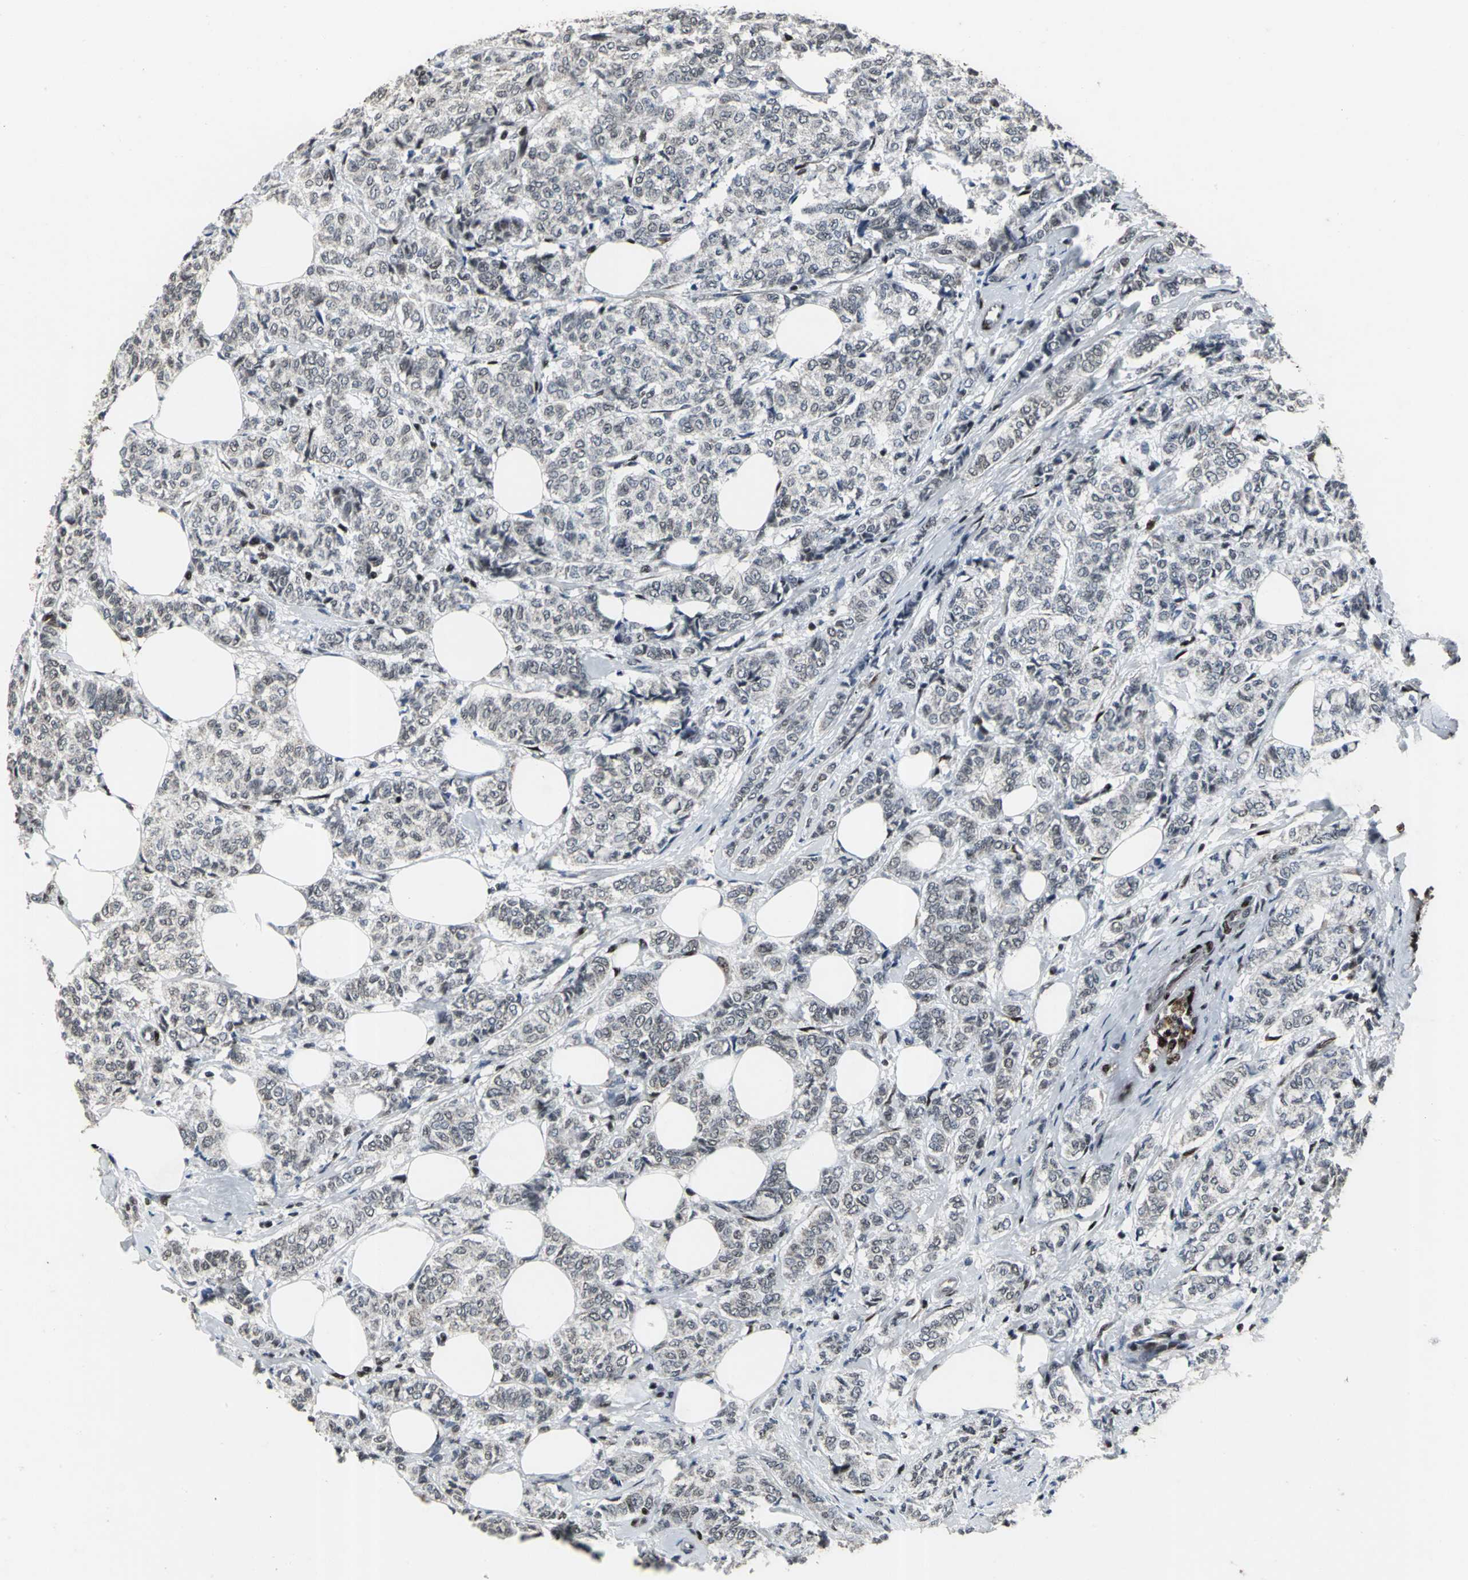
{"staining": {"intensity": "weak", "quantity": "<25%", "location": "nuclear"}, "tissue": "breast cancer", "cell_type": "Tumor cells", "image_type": "cancer", "snomed": [{"axis": "morphology", "description": "Lobular carcinoma"}, {"axis": "topography", "description": "Breast"}], "caption": "IHC image of breast cancer (lobular carcinoma) stained for a protein (brown), which demonstrates no staining in tumor cells.", "gene": "SRF", "patient": {"sex": "female", "age": 60}}